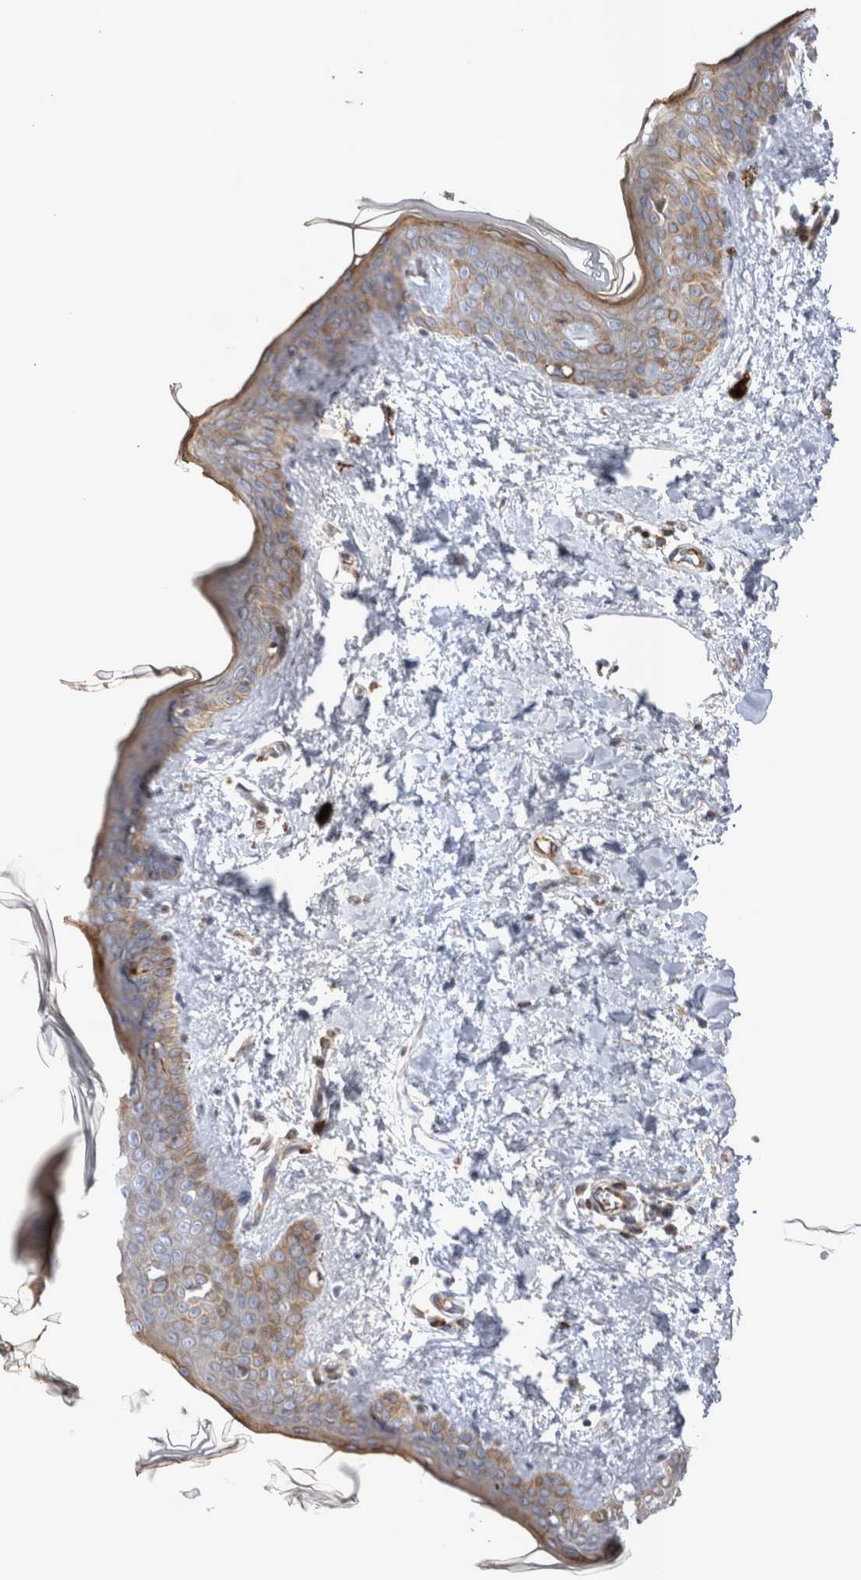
{"staining": {"intensity": "weak", "quantity": ">75%", "location": "cytoplasmic/membranous"}, "tissue": "skin", "cell_type": "Fibroblasts", "image_type": "normal", "snomed": [{"axis": "morphology", "description": "Normal tissue, NOS"}, {"axis": "topography", "description": "Skin"}], "caption": "This photomicrograph displays immunohistochemistry (IHC) staining of unremarkable human skin, with low weak cytoplasmic/membranous expression in approximately >75% of fibroblasts.", "gene": "TSPOAP1", "patient": {"sex": "female", "age": 46}}